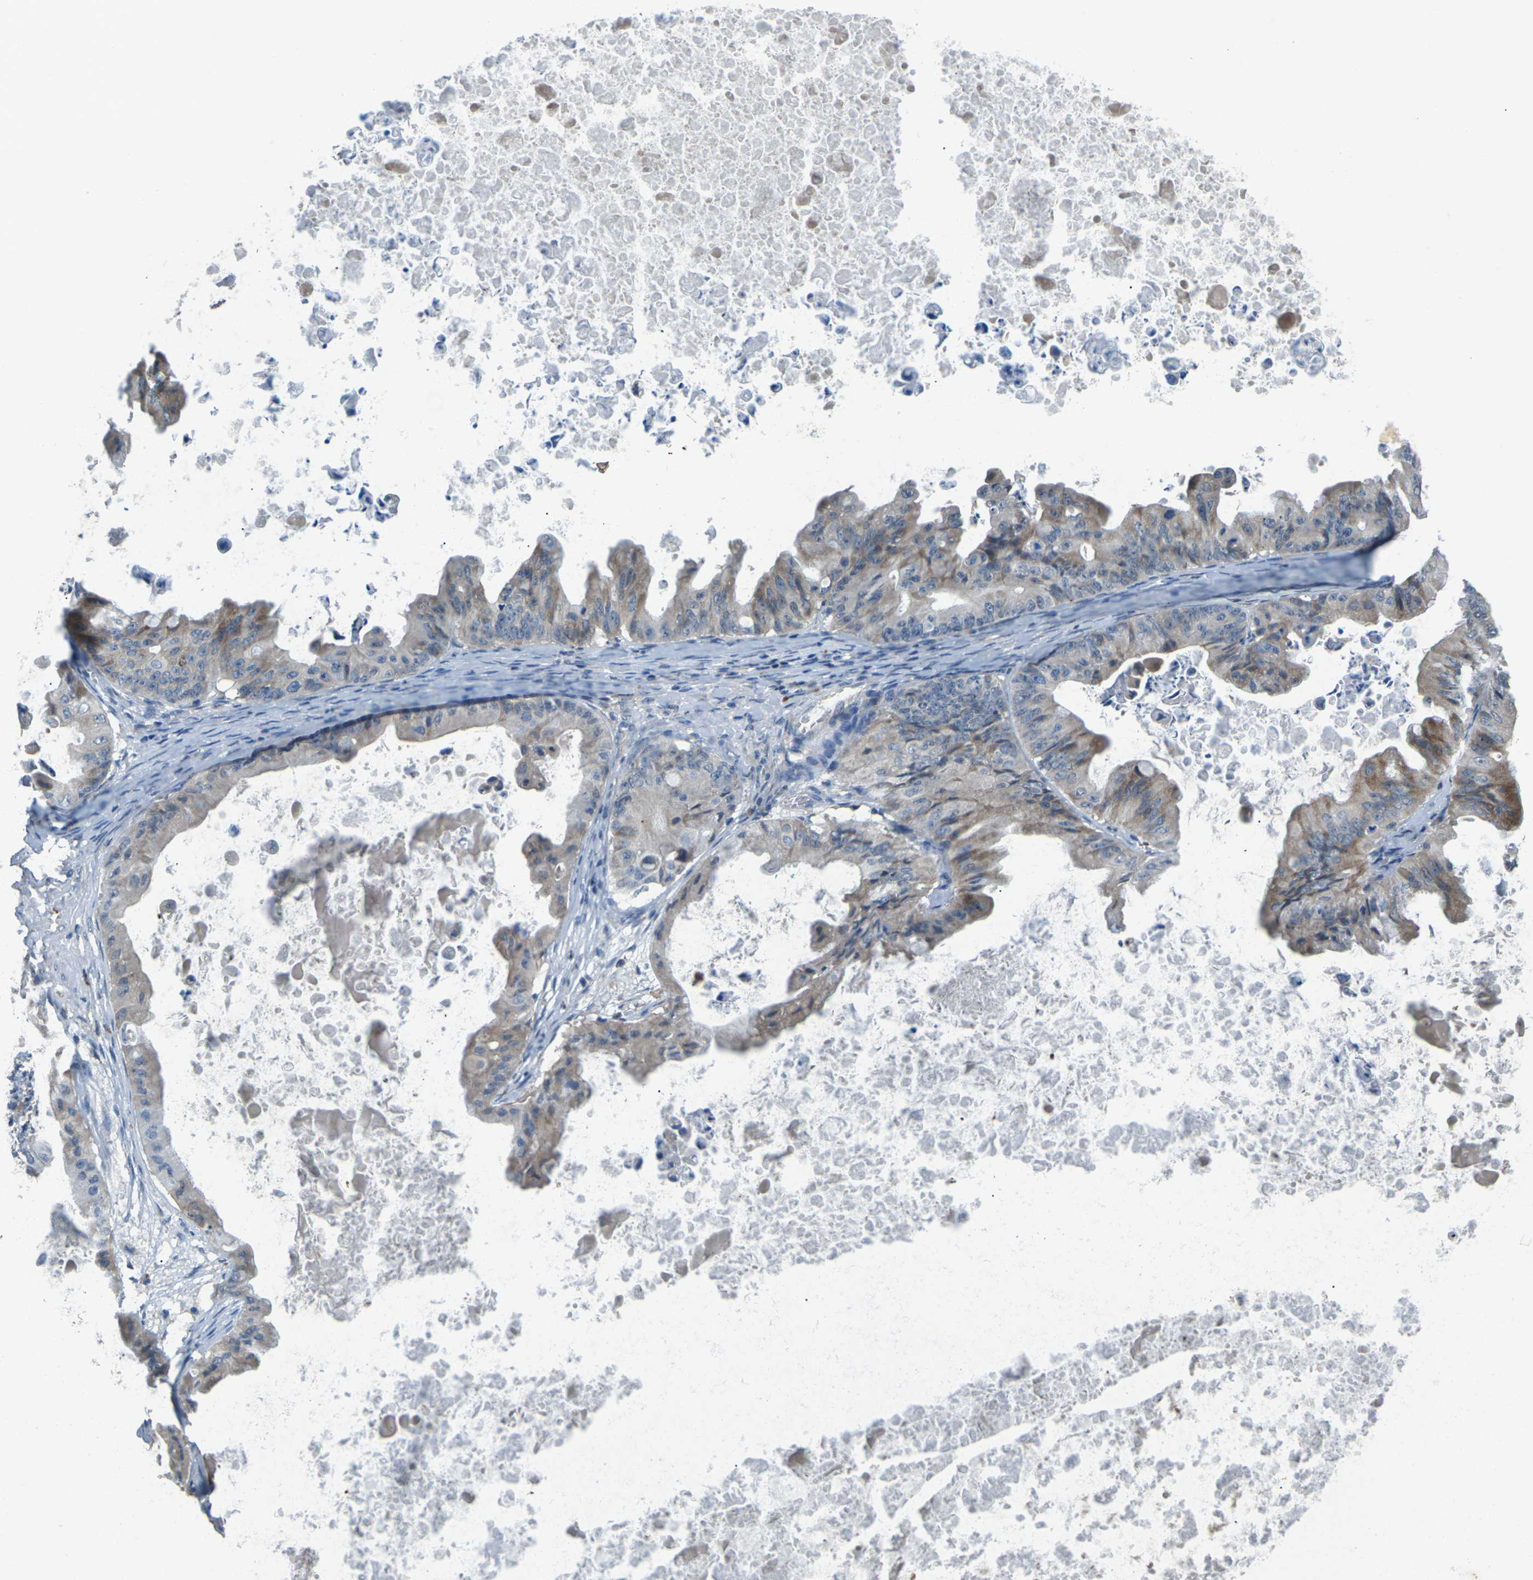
{"staining": {"intensity": "moderate", "quantity": "<25%", "location": "cytoplasmic/membranous"}, "tissue": "ovarian cancer", "cell_type": "Tumor cells", "image_type": "cancer", "snomed": [{"axis": "morphology", "description": "Cystadenocarcinoma, mucinous, NOS"}, {"axis": "topography", "description": "Ovary"}], "caption": "Immunohistochemistry (IHC) of ovarian cancer reveals low levels of moderate cytoplasmic/membranous positivity in about <25% of tumor cells.", "gene": "SIGLEC14", "patient": {"sex": "female", "age": 37}}